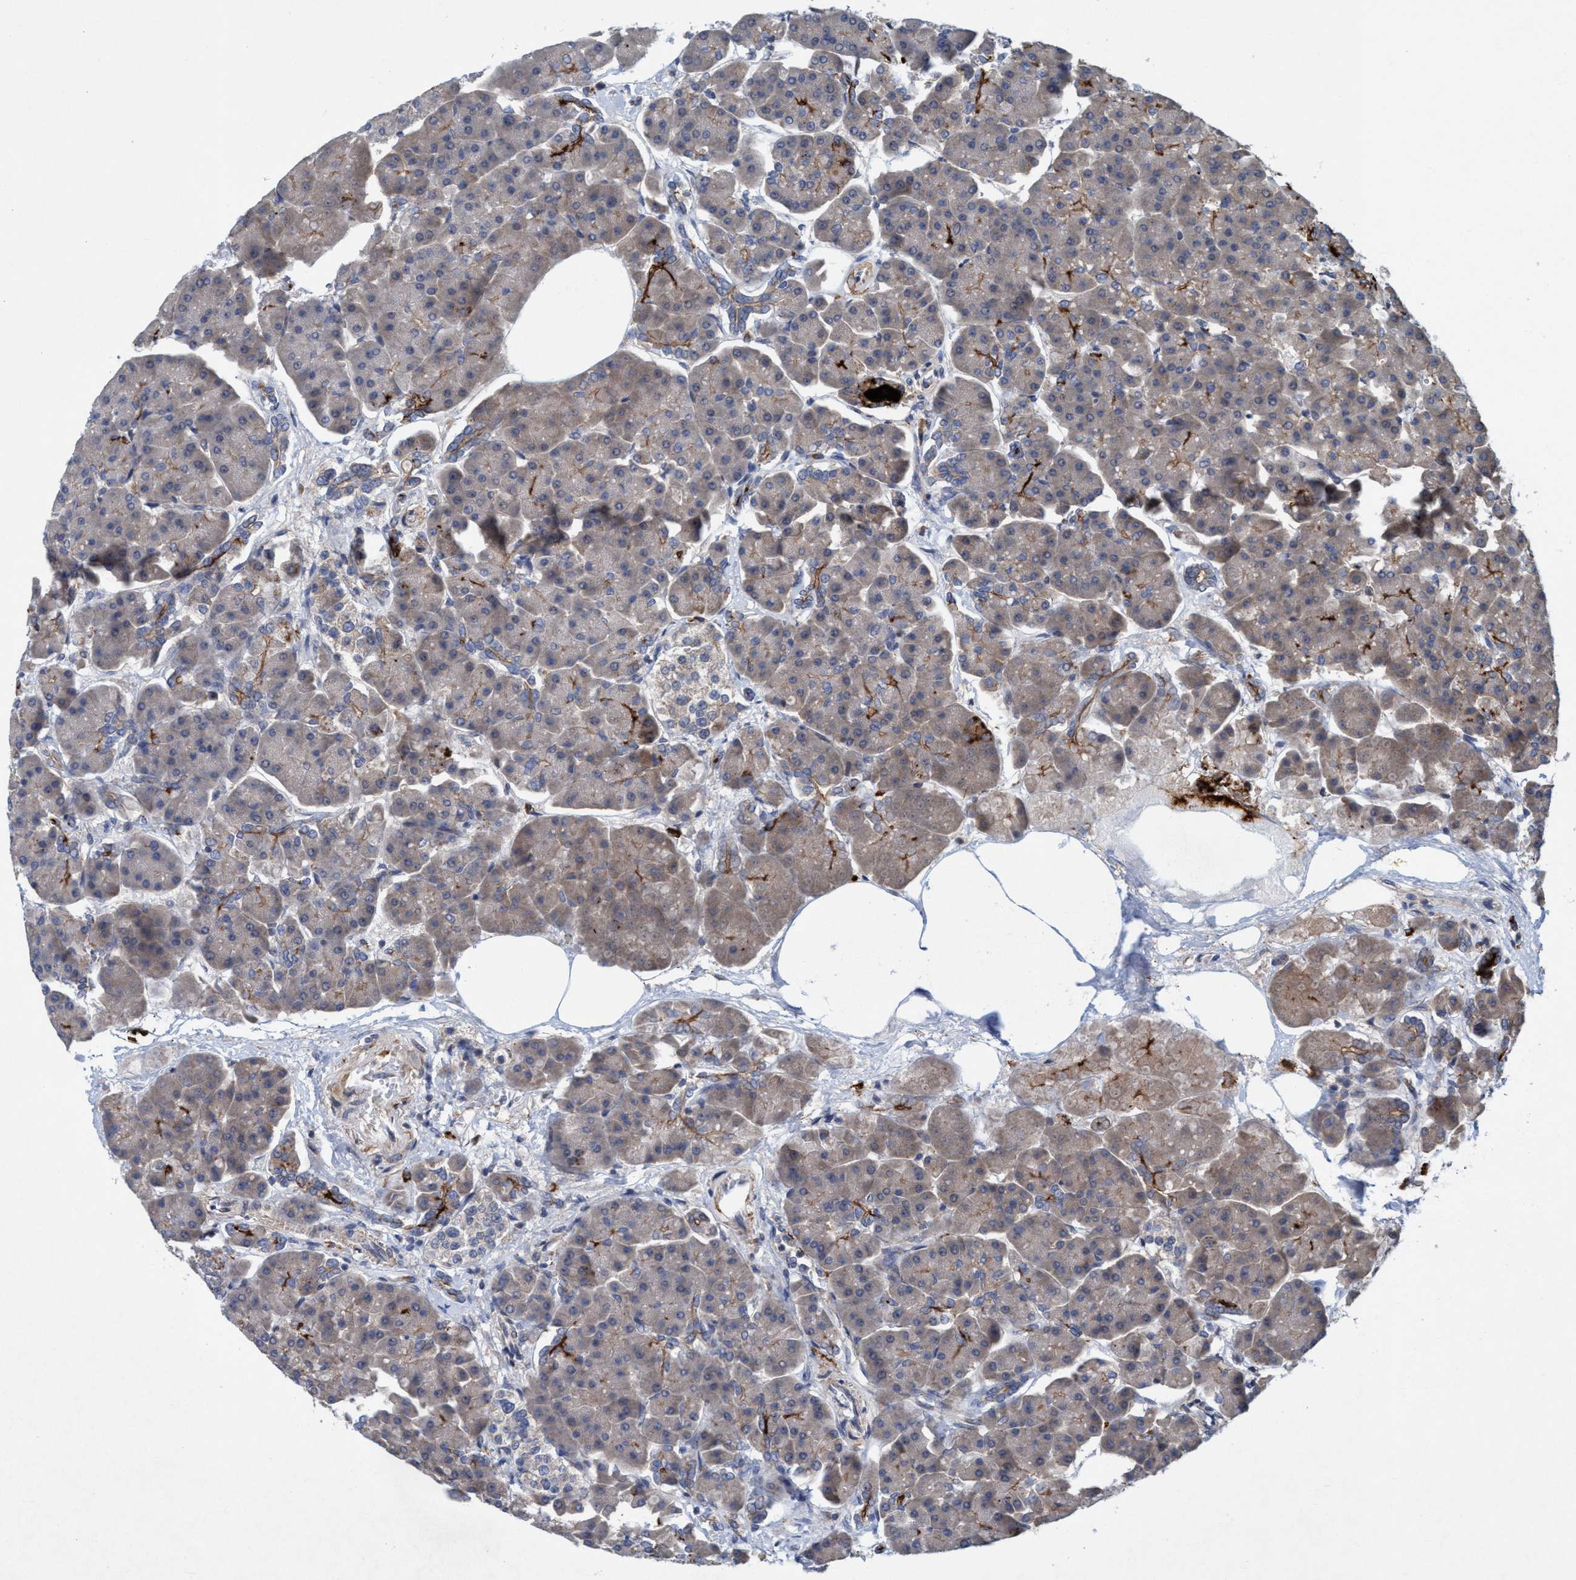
{"staining": {"intensity": "moderate", "quantity": "<25%", "location": "cytoplasmic/membranous"}, "tissue": "pancreas", "cell_type": "Exocrine glandular cells", "image_type": "normal", "snomed": [{"axis": "morphology", "description": "Normal tissue, NOS"}, {"axis": "topography", "description": "Pancreas"}], "caption": "A low amount of moderate cytoplasmic/membranous positivity is seen in about <25% of exocrine glandular cells in benign pancreas. (DAB (3,3'-diaminobenzidine) IHC, brown staining for protein, blue staining for nuclei).", "gene": "TRIM65", "patient": {"sex": "female", "age": 70}}